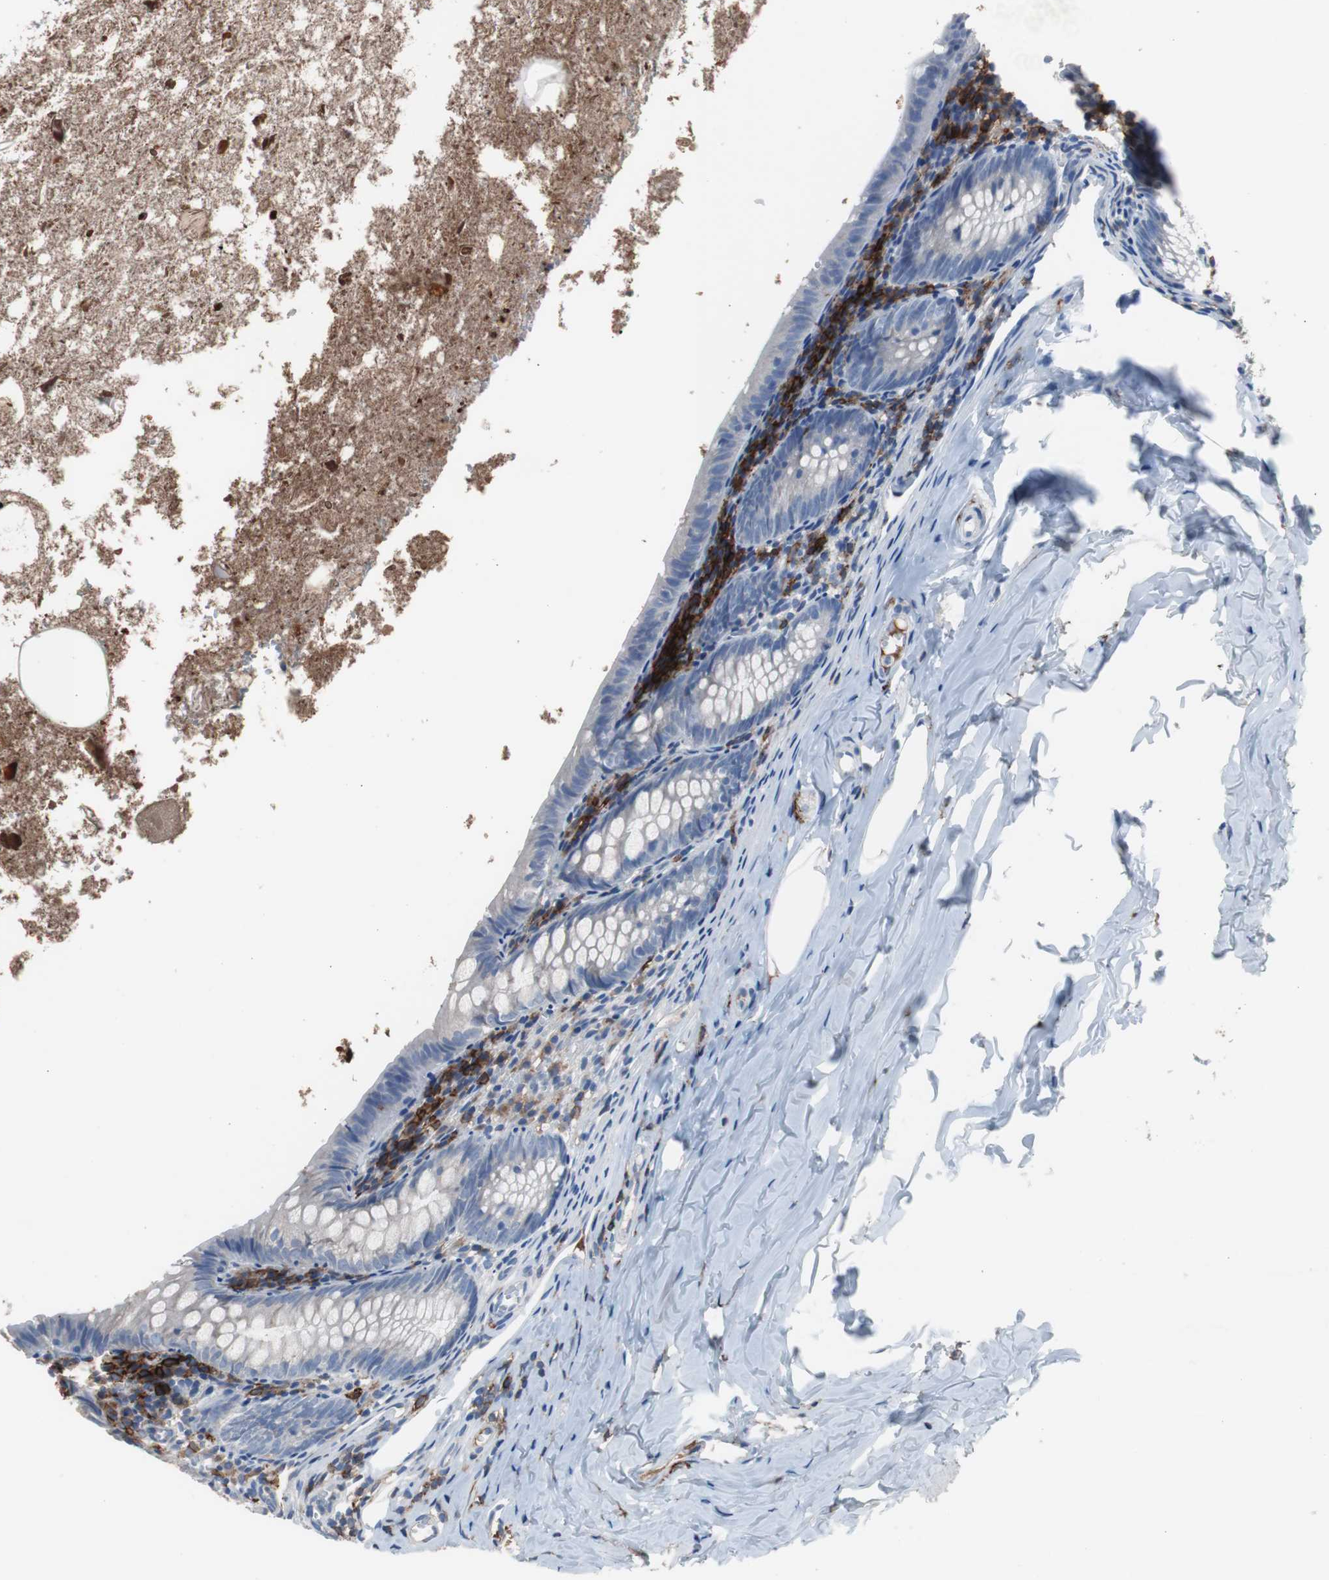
{"staining": {"intensity": "negative", "quantity": "none", "location": "none"}, "tissue": "appendix", "cell_type": "Glandular cells", "image_type": "normal", "snomed": [{"axis": "morphology", "description": "Normal tissue, NOS"}, {"axis": "topography", "description": "Appendix"}], "caption": "Glandular cells show no significant protein positivity in normal appendix. (Immunohistochemistry, brightfield microscopy, high magnification).", "gene": "FCGR2B", "patient": {"sex": "female", "age": 10}}